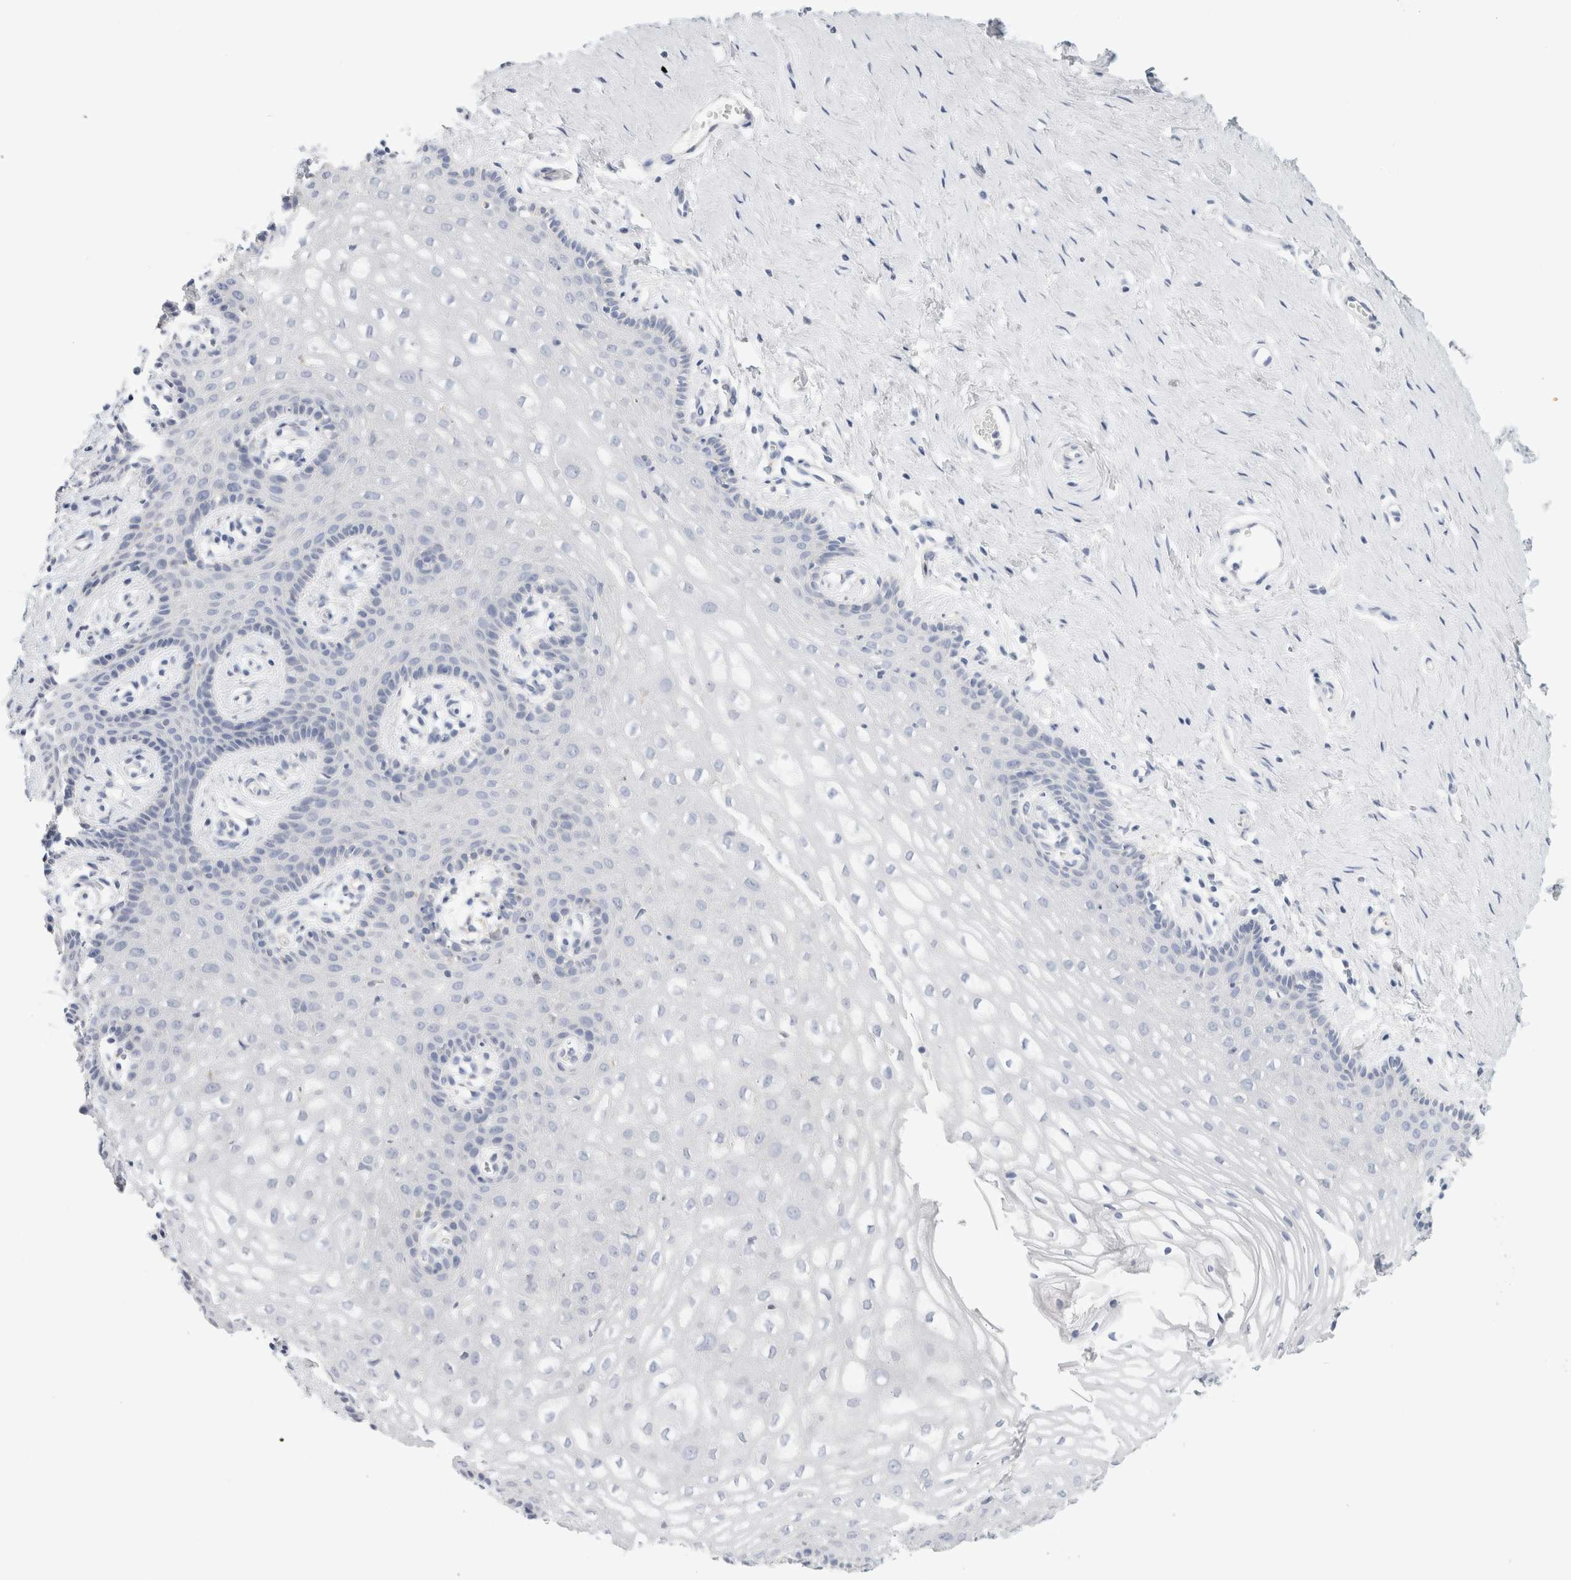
{"staining": {"intensity": "negative", "quantity": "none", "location": "none"}, "tissue": "vagina", "cell_type": "Squamous epithelial cells", "image_type": "normal", "snomed": [{"axis": "morphology", "description": "Normal tissue, NOS"}, {"axis": "topography", "description": "Vagina"}], "caption": "Squamous epithelial cells are negative for brown protein staining in normal vagina. (DAB (3,3'-diaminobenzidine) IHC visualized using brightfield microscopy, high magnification).", "gene": "CSK", "patient": {"sex": "female", "age": 32}}